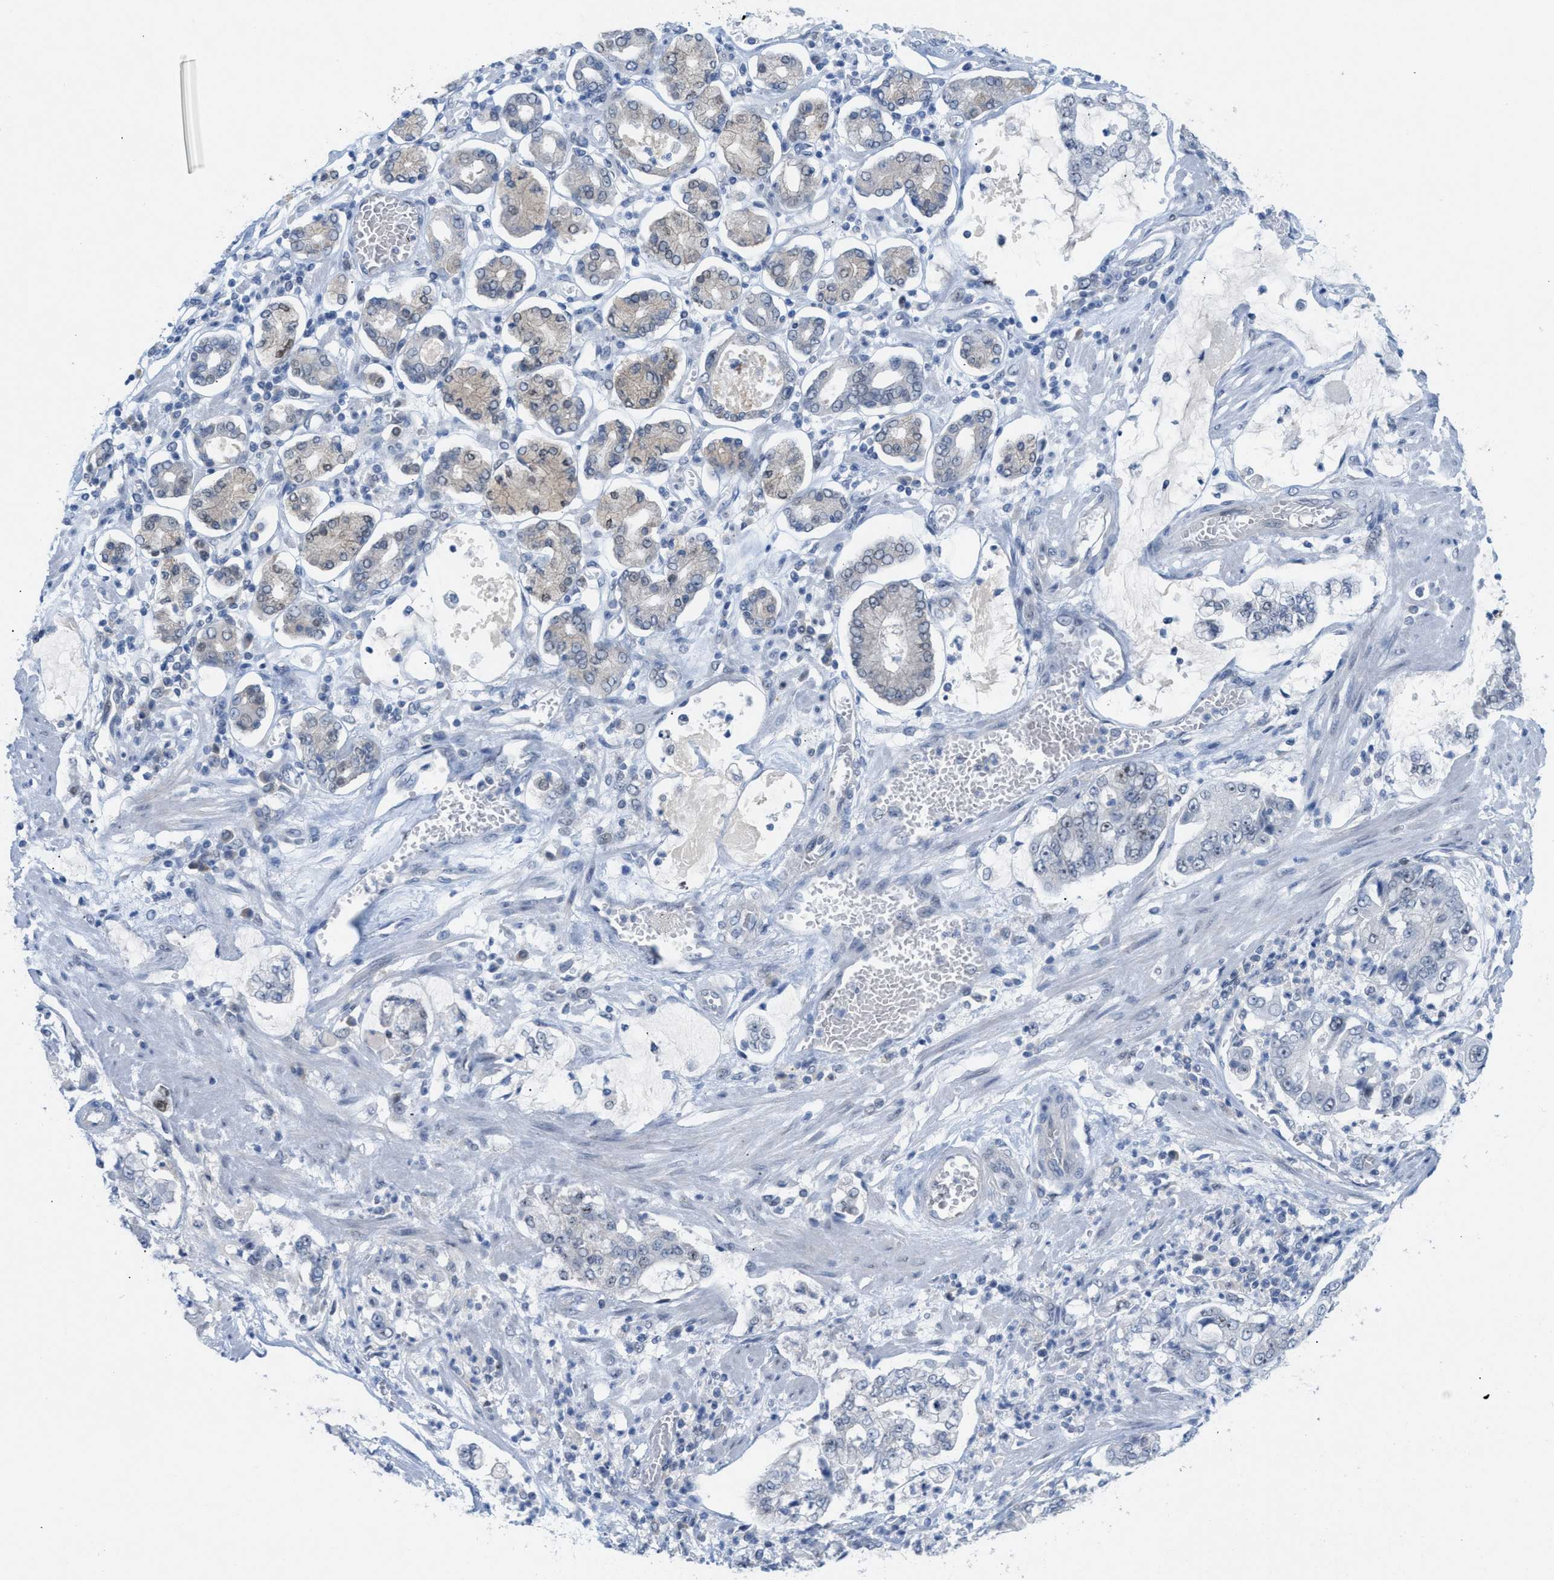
{"staining": {"intensity": "negative", "quantity": "none", "location": "none"}, "tissue": "stomach cancer", "cell_type": "Tumor cells", "image_type": "cancer", "snomed": [{"axis": "morphology", "description": "Adenocarcinoma, NOS"}, {"axis": "topography", "description": "Stomach"}], "caption": "Immunohistochemical staining of human stomach cancer reveals no significant staining in tumor cells.", "gene": "WIPI2", "patient": {"sex": "male", "age": 76}}